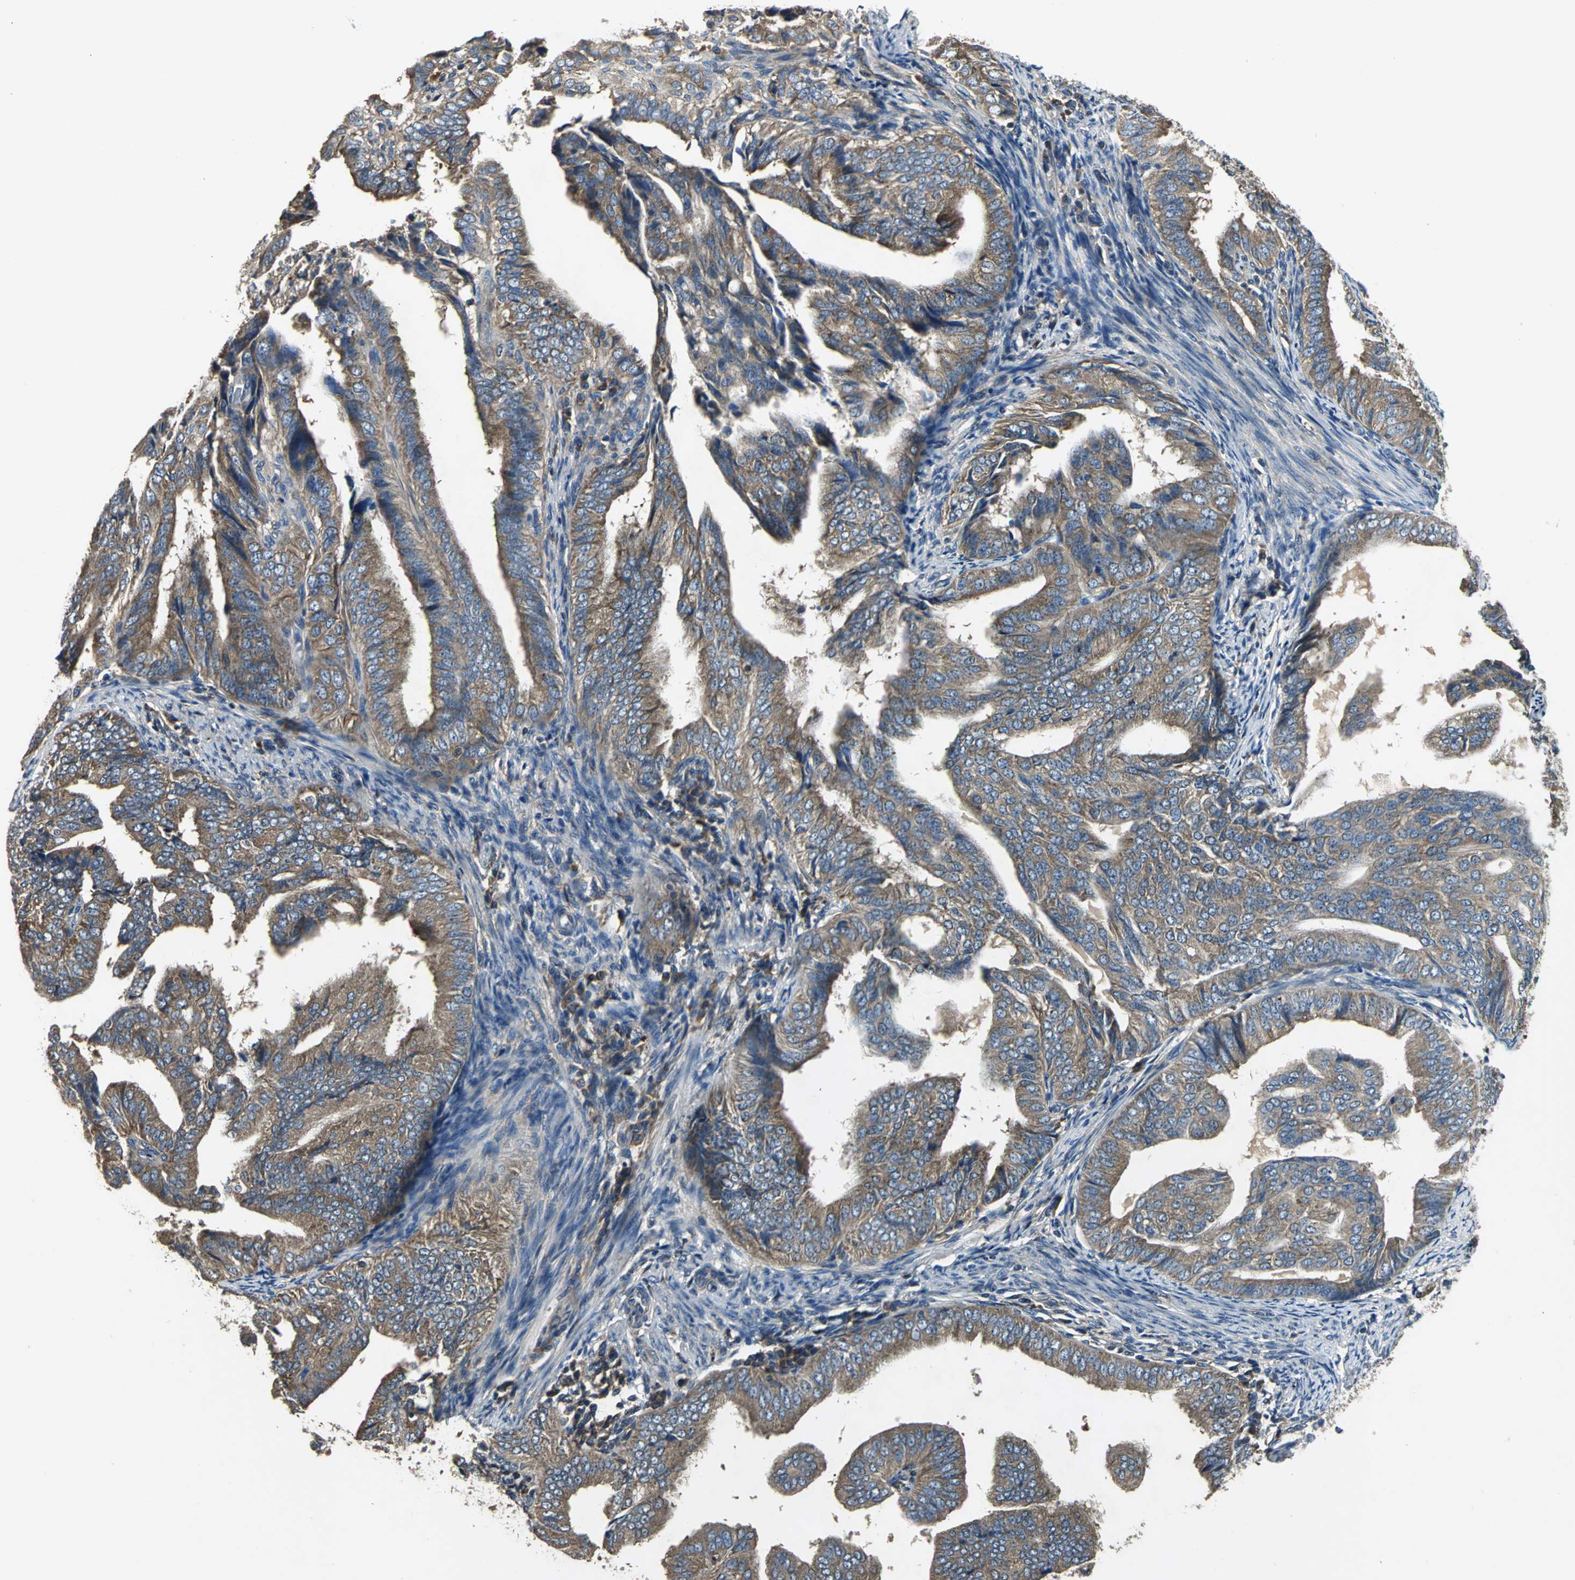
{"staining": {"intensity": "moderate", "quantity": ">75%", "location": "cytoplasmic/membranous"}, "tissue": "endometrial cancer", "cell_type": "Tumor cells", "image_type": "cancer", "snomed": [{"axis": "morphology", "description": "Adenocarcinoma, NOS"}, {"axis": "topography", "description": "Endometrium"}], "caption": "DAB immunohistochemical staining of endometrial cancer (adenocarcinoma) demonstrates moderate cytoplasmic/membranous protein expression in approximately >75% of tumor cells.", "gene": "IRF3", "patient": {"sex": "female", "age": 58}}